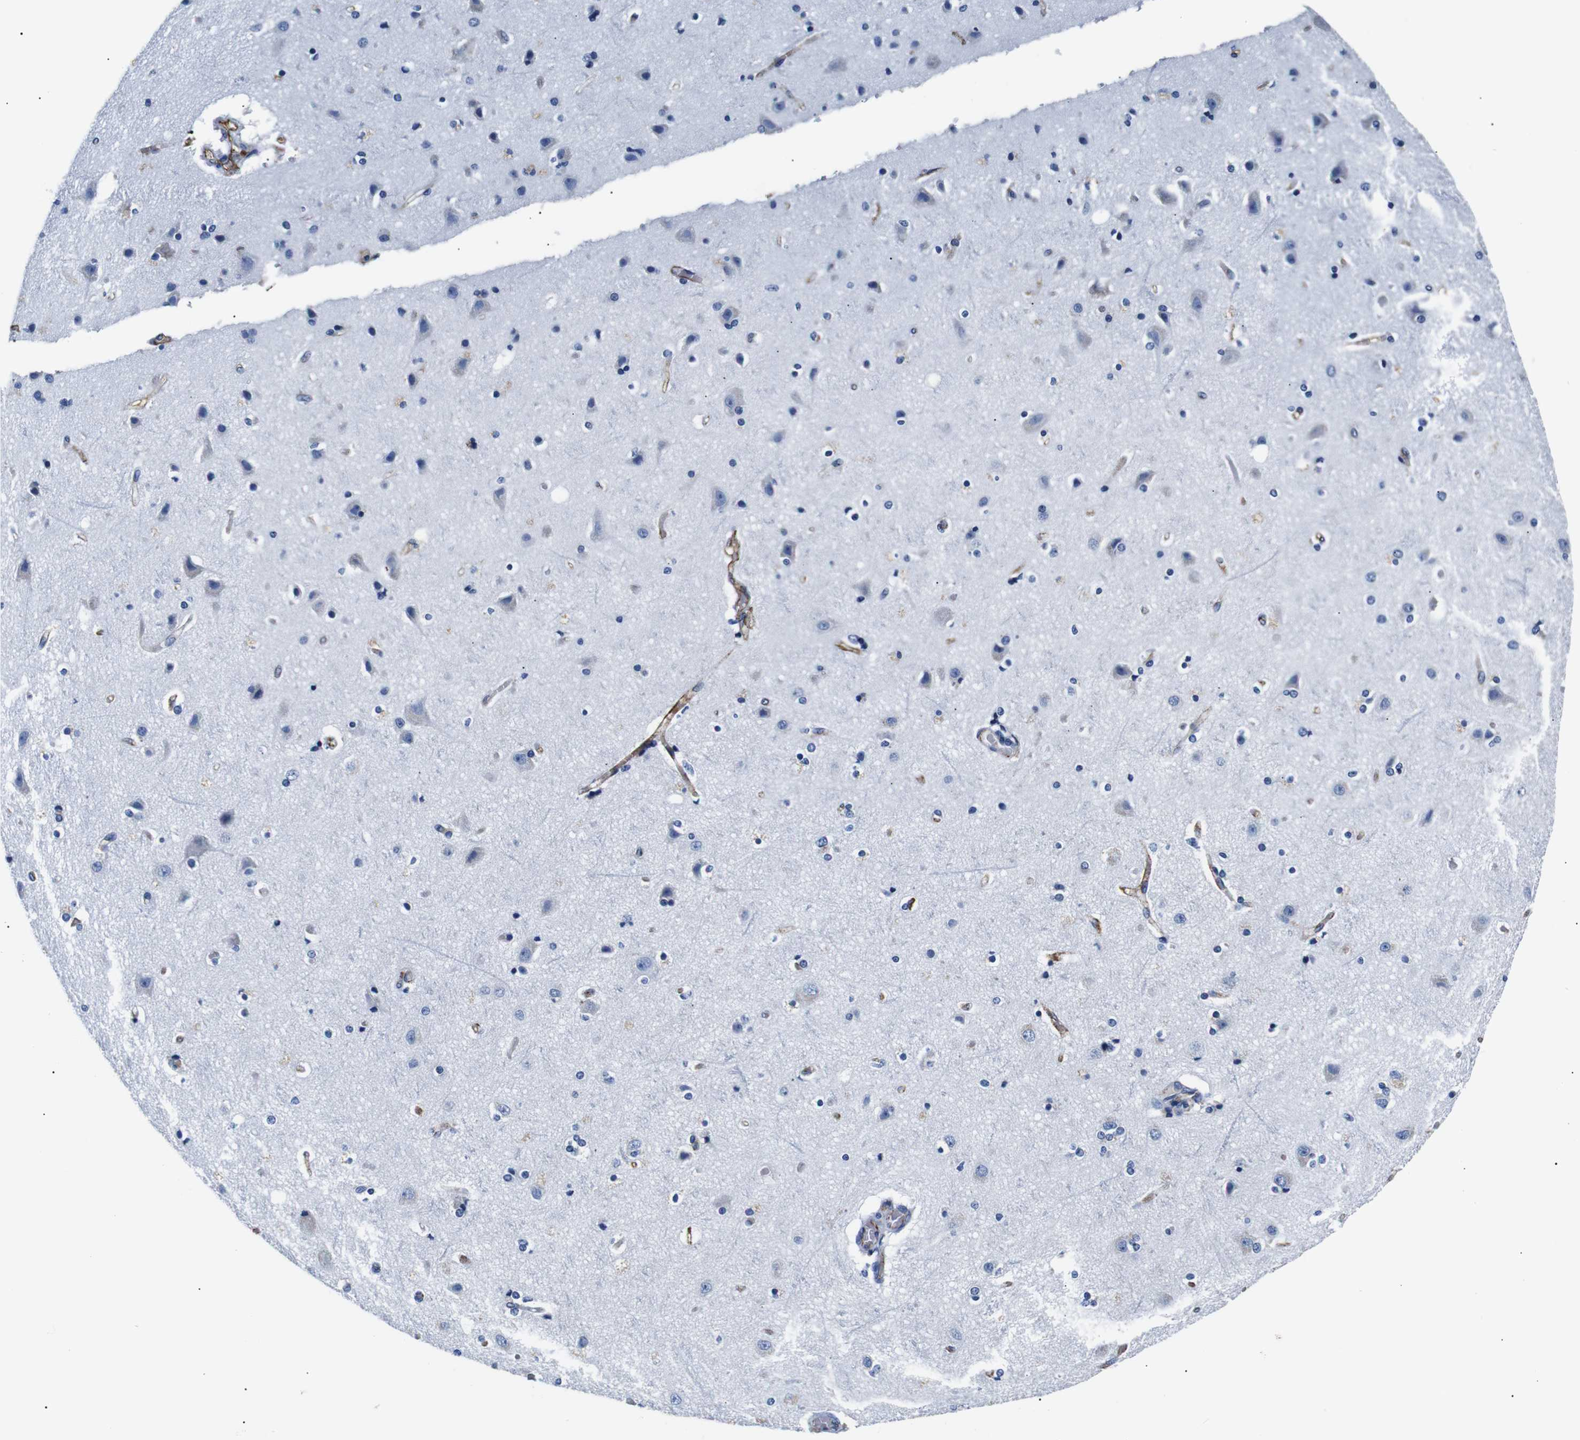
{"staining": {"intensity": "moderate", "quantity": ">75%", "location": "cytoplasmic/membranous"}, "tissue": "cerebral cortex", "cell_type": "Endothelial cells", "image_type": "normal", "snomed": [{"axis": "morphology", "description": "Normal tissue, NOS"}, {"axis": "topography", "description": "Cerebral cortex"}], "caption": "High-power microscopy captured an IHC photomicrograph of benign cerebral cortex, revealing moderate cytoplasmic/membranous expression in about >75% of endothelial cells.", "gene": "MUC4", "patient": {"sex": "female", "age": 54}}